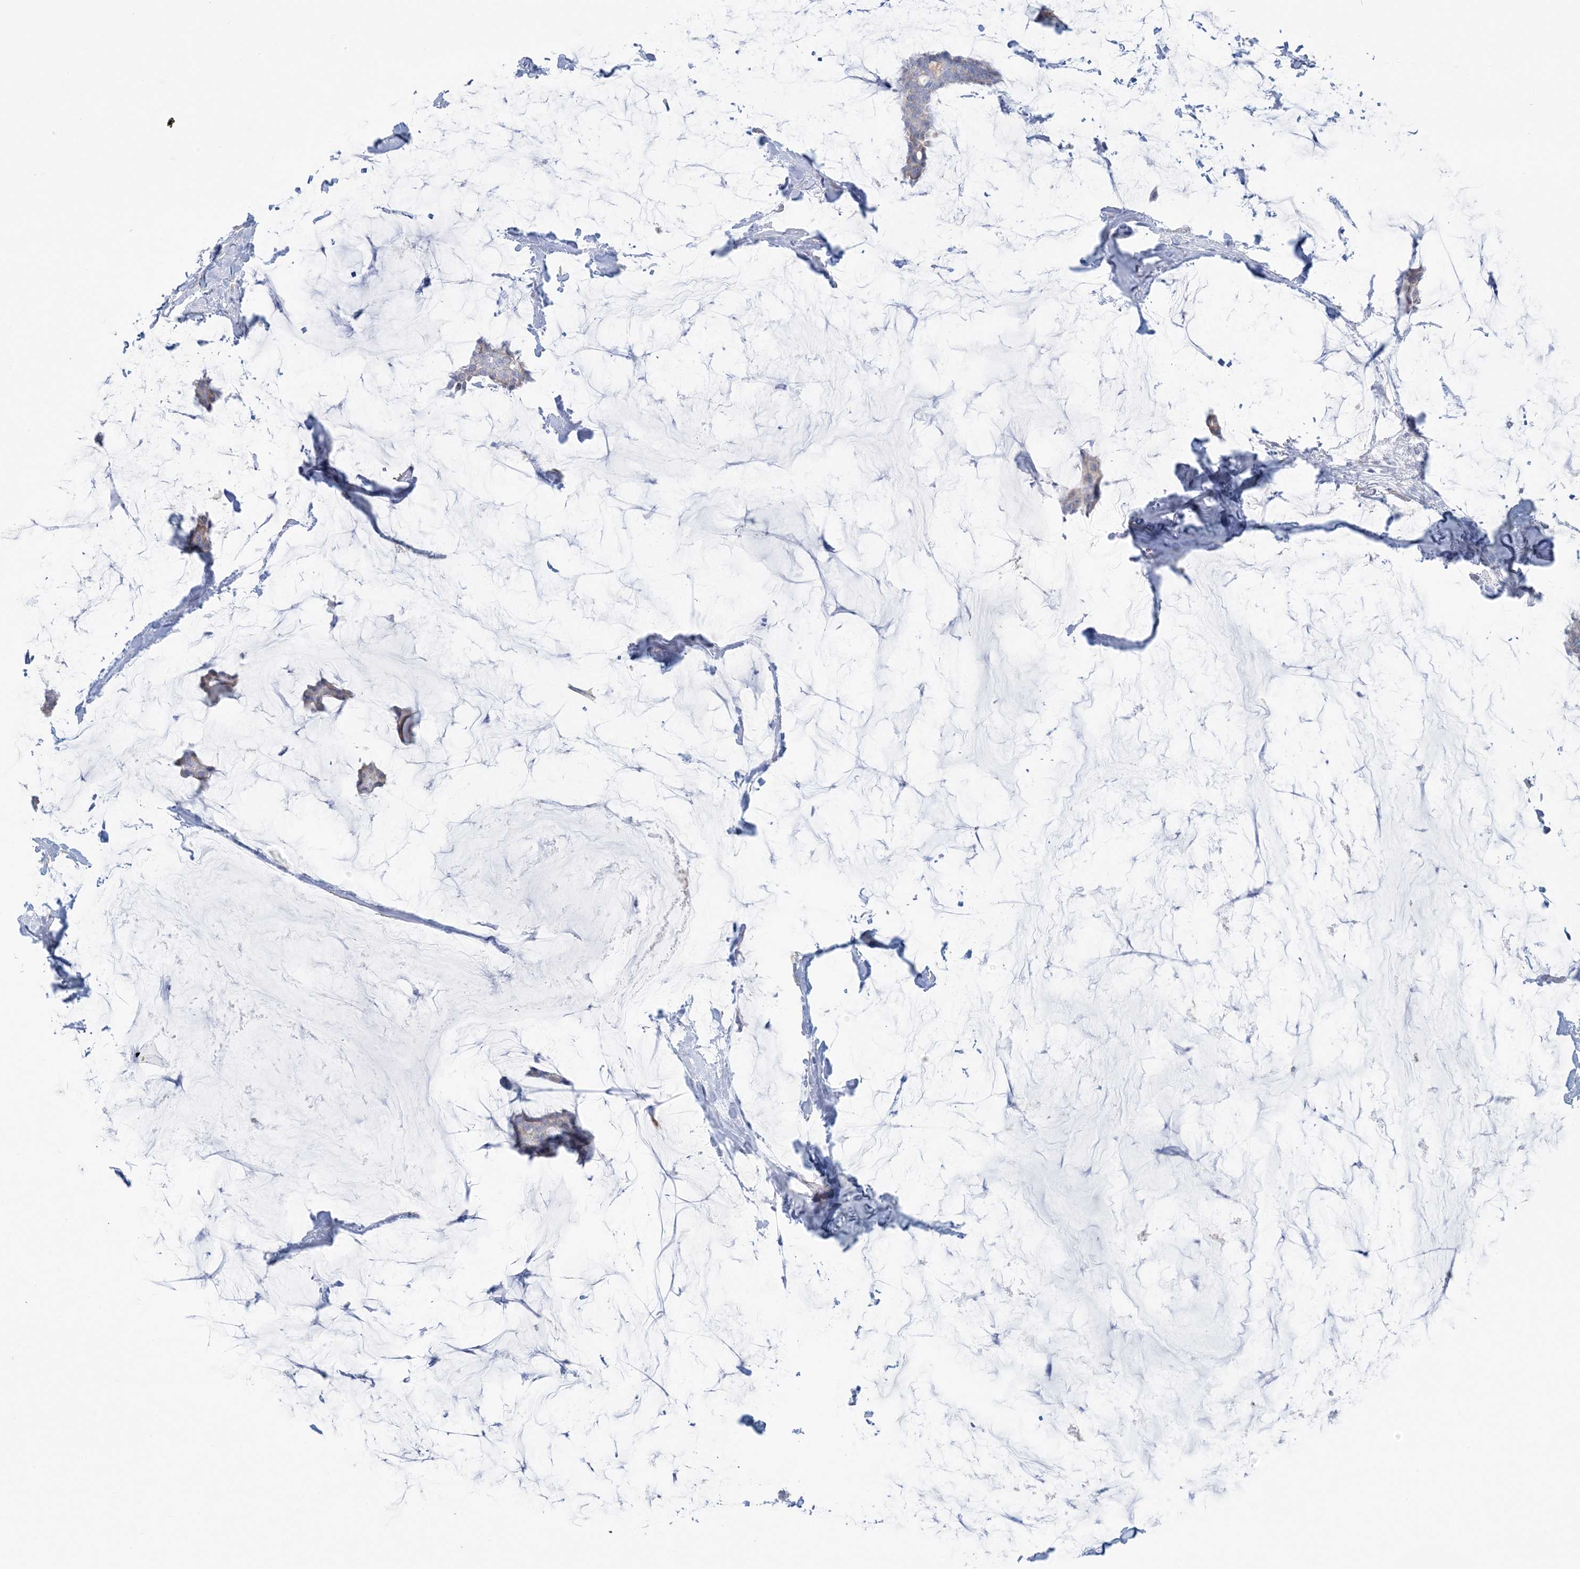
{"staining": {"intensity": "weak", "quantity": "<25%", "location": "cytoplasmic/membranous"}, "tissue": "breast cancer", "cell_type": "Tumor cells", "image_type": "cancer", "snomed": [{"axis": "morphology", "description": "Duct carcinoma"}, {"axis": "topography", "description": "Breast"}], "caption": "Immunohistochemical staining of human breast invasive ductal carcinoma demonstrates no significant expression in tumor cells.", "gene": "AGXT", "patient": {"sex": "female", "age": 93}}